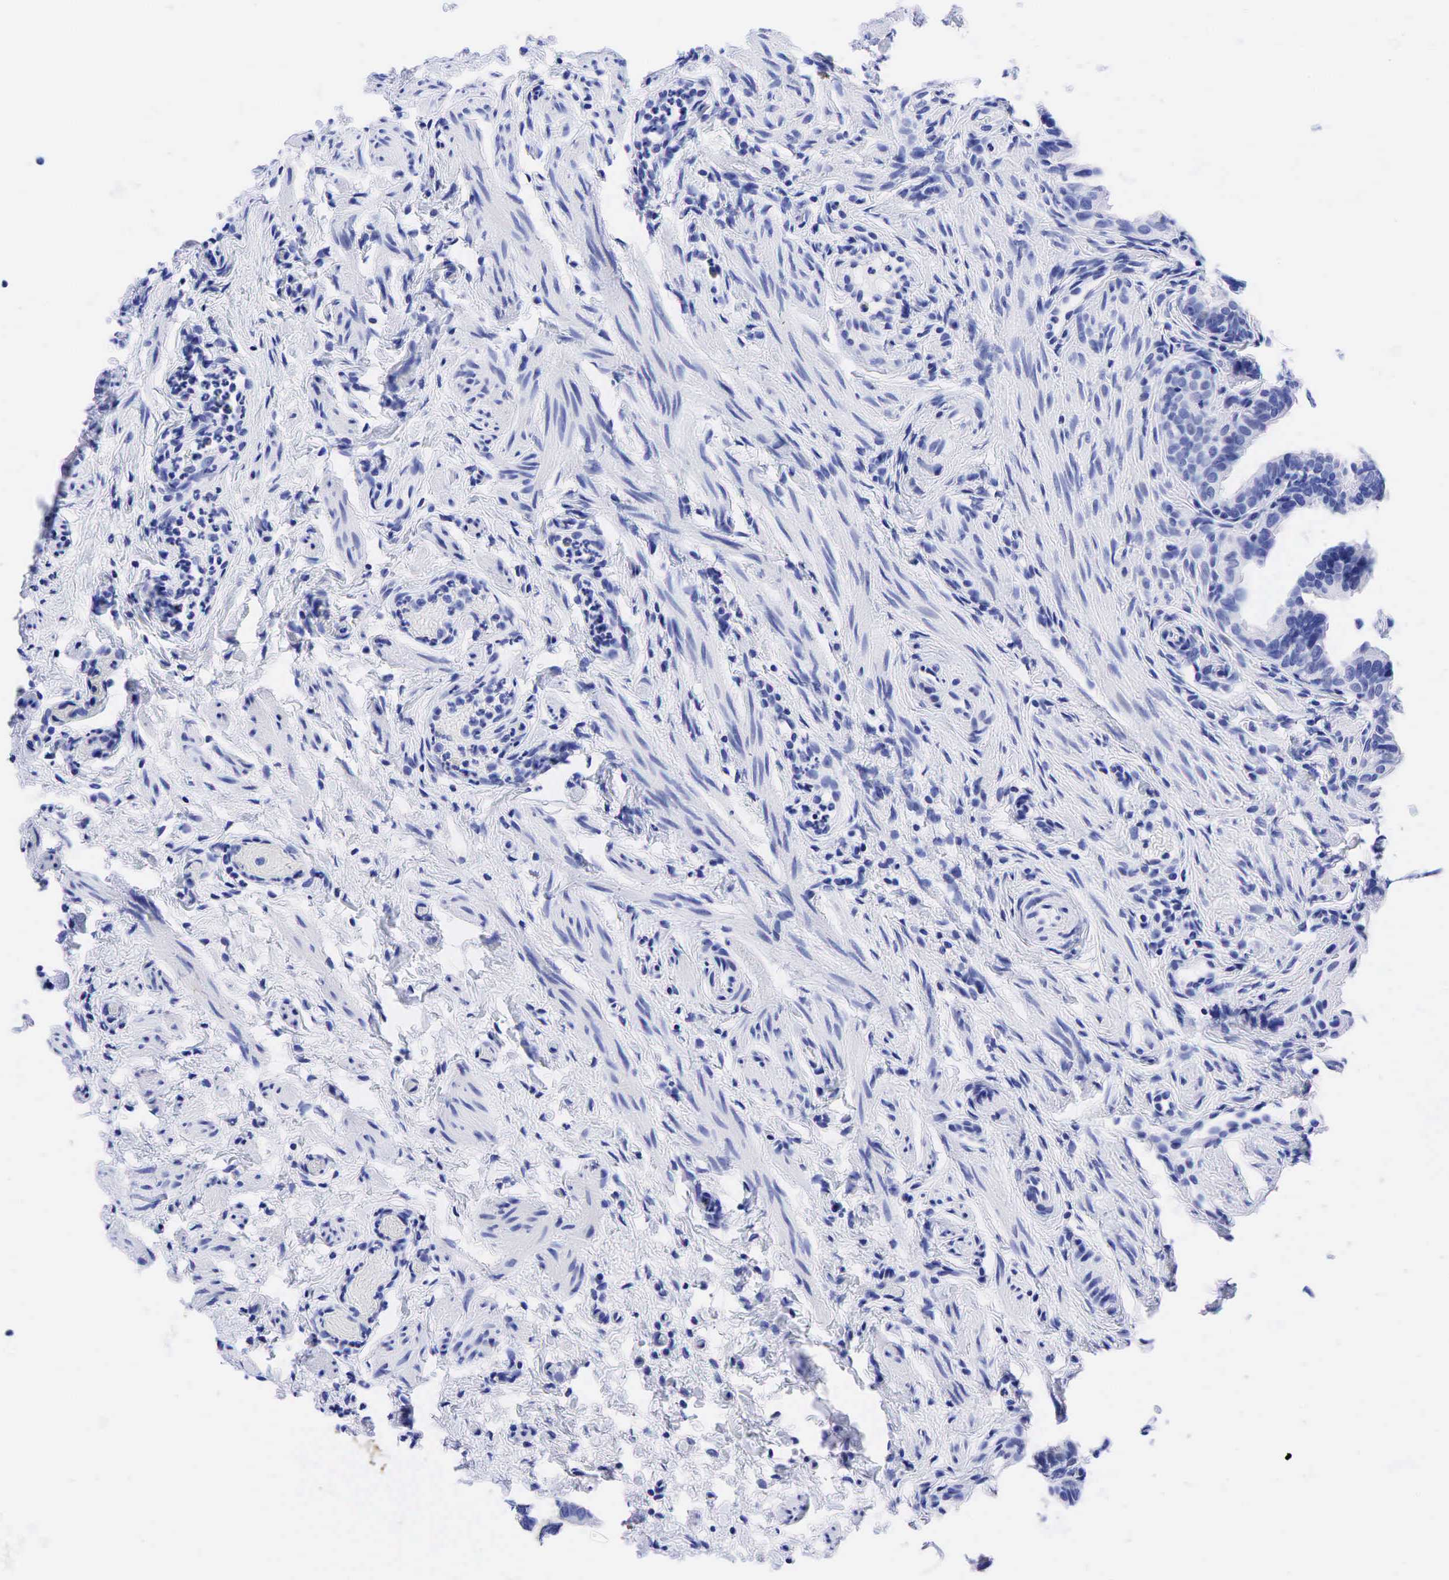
{"staining": {"intensity": "negative", "quantity": "none", "location": "none"}, "tissue": "fallopian tube", "cell_type": "Glandular cells", "image_type": "normal", "snomed": [{"axis": "morphology", "description": "Normal tissue, NOS"}, {"axis": "topography", "description": "Fallopian tube"}], "caption": "Immunohistochemical staining of benign fallopian tube shows no significant positivity in glandular cells.", "gene": "CEACAM5", "patient": {"sex": "female", "age": 41}}